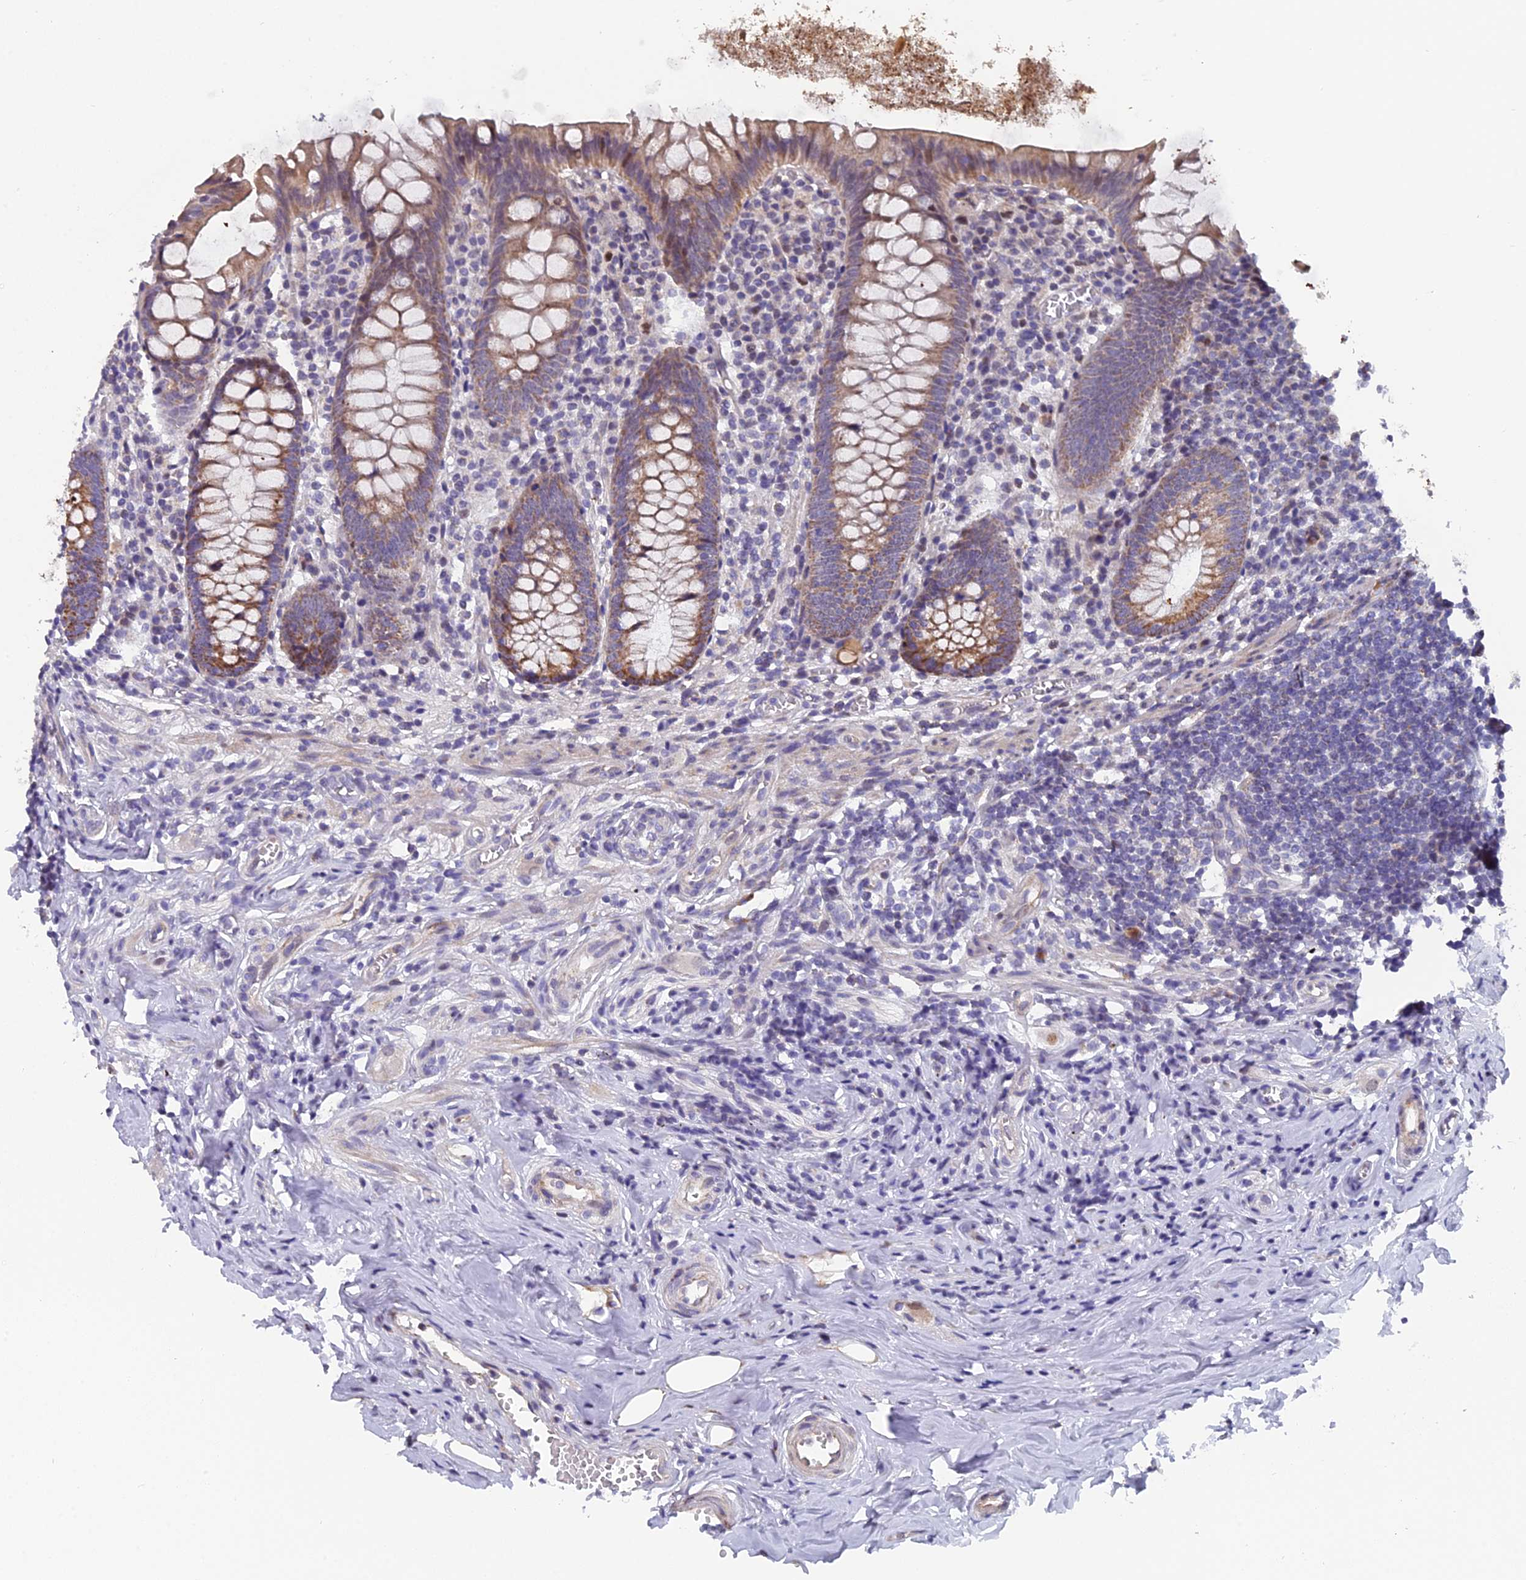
{"staining": {"intensity": "moderate", "quantity": "25%-75%", "location": "cytoplasmic/membranous"}, "tissue": "appendix", "cell_type": "Glandular cells", "image_type": "normal", "snomed": [{"axis": "morphology", "description": "Normal tissue, NOS"}, {"axis": "topography", "description": "Appendix"}], "caption": "DAB (3,3'-diaminobenzidine) immunohistochemical staining of benign appendix reveals moderate cytoplasmic/membranous protein expression in about 25%-75% of glandular cells.", "gene": "XKR9", "patient": {"sex": "female", "age": 51}}